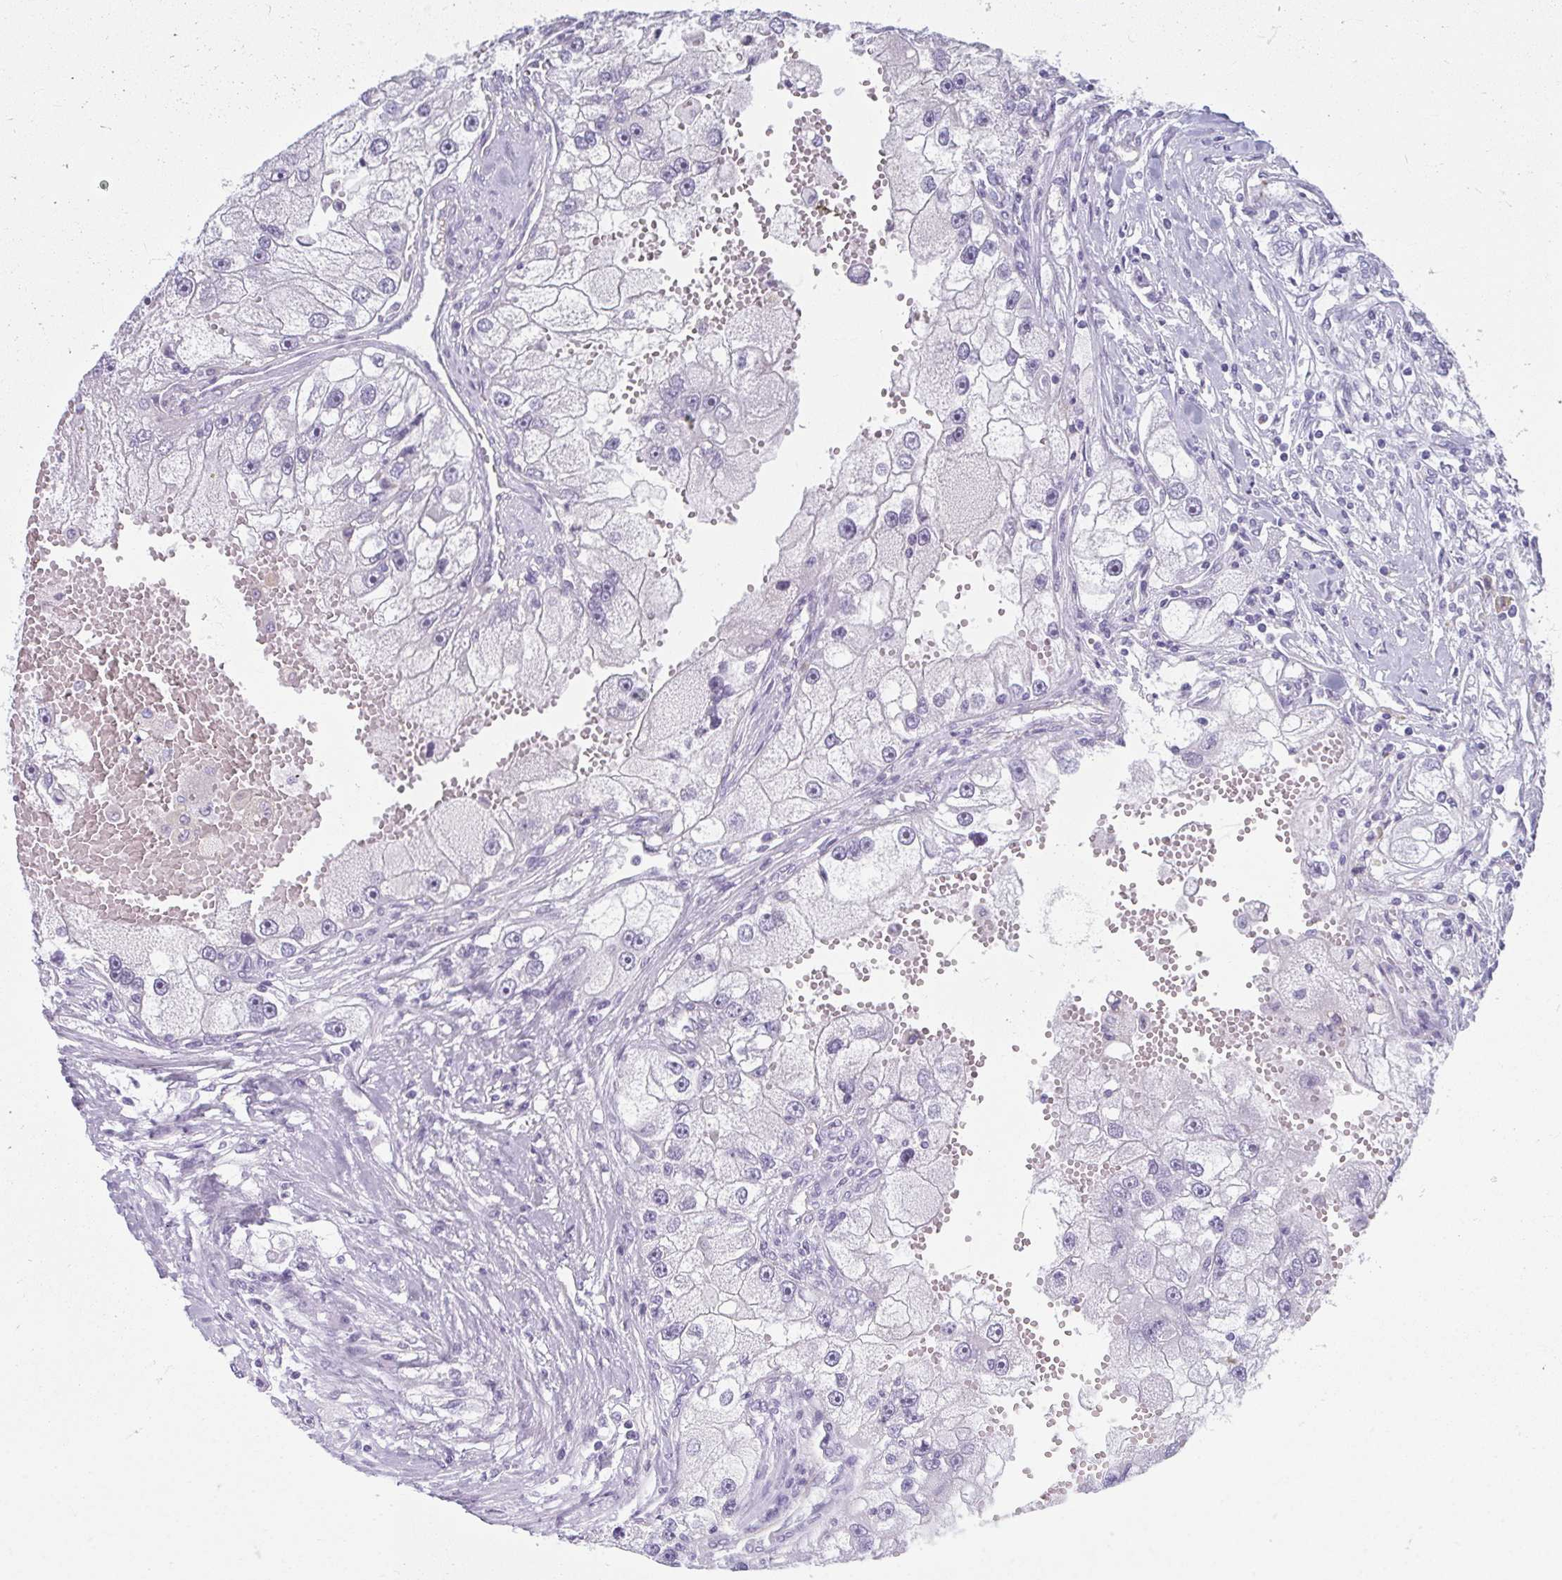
{"staining": {"intensity": "negative", "quantity": "none", "location": "none"}, "tissue": "renal cancer", "cell_type": "Tumor cells", "image_type": "cancer", "snomed": [{"axis": "morphology", "description": "Adenocarcinoma, NOS"}, {"axis": "topography", "description": "Kidney"}], "caption": "A photomicrograph of adenocarcinoma (renal) stained for a protein displays no brown staining in tumor cells.", "gene": "MOBP", "patient": {"sex": "male", "age": 63}}